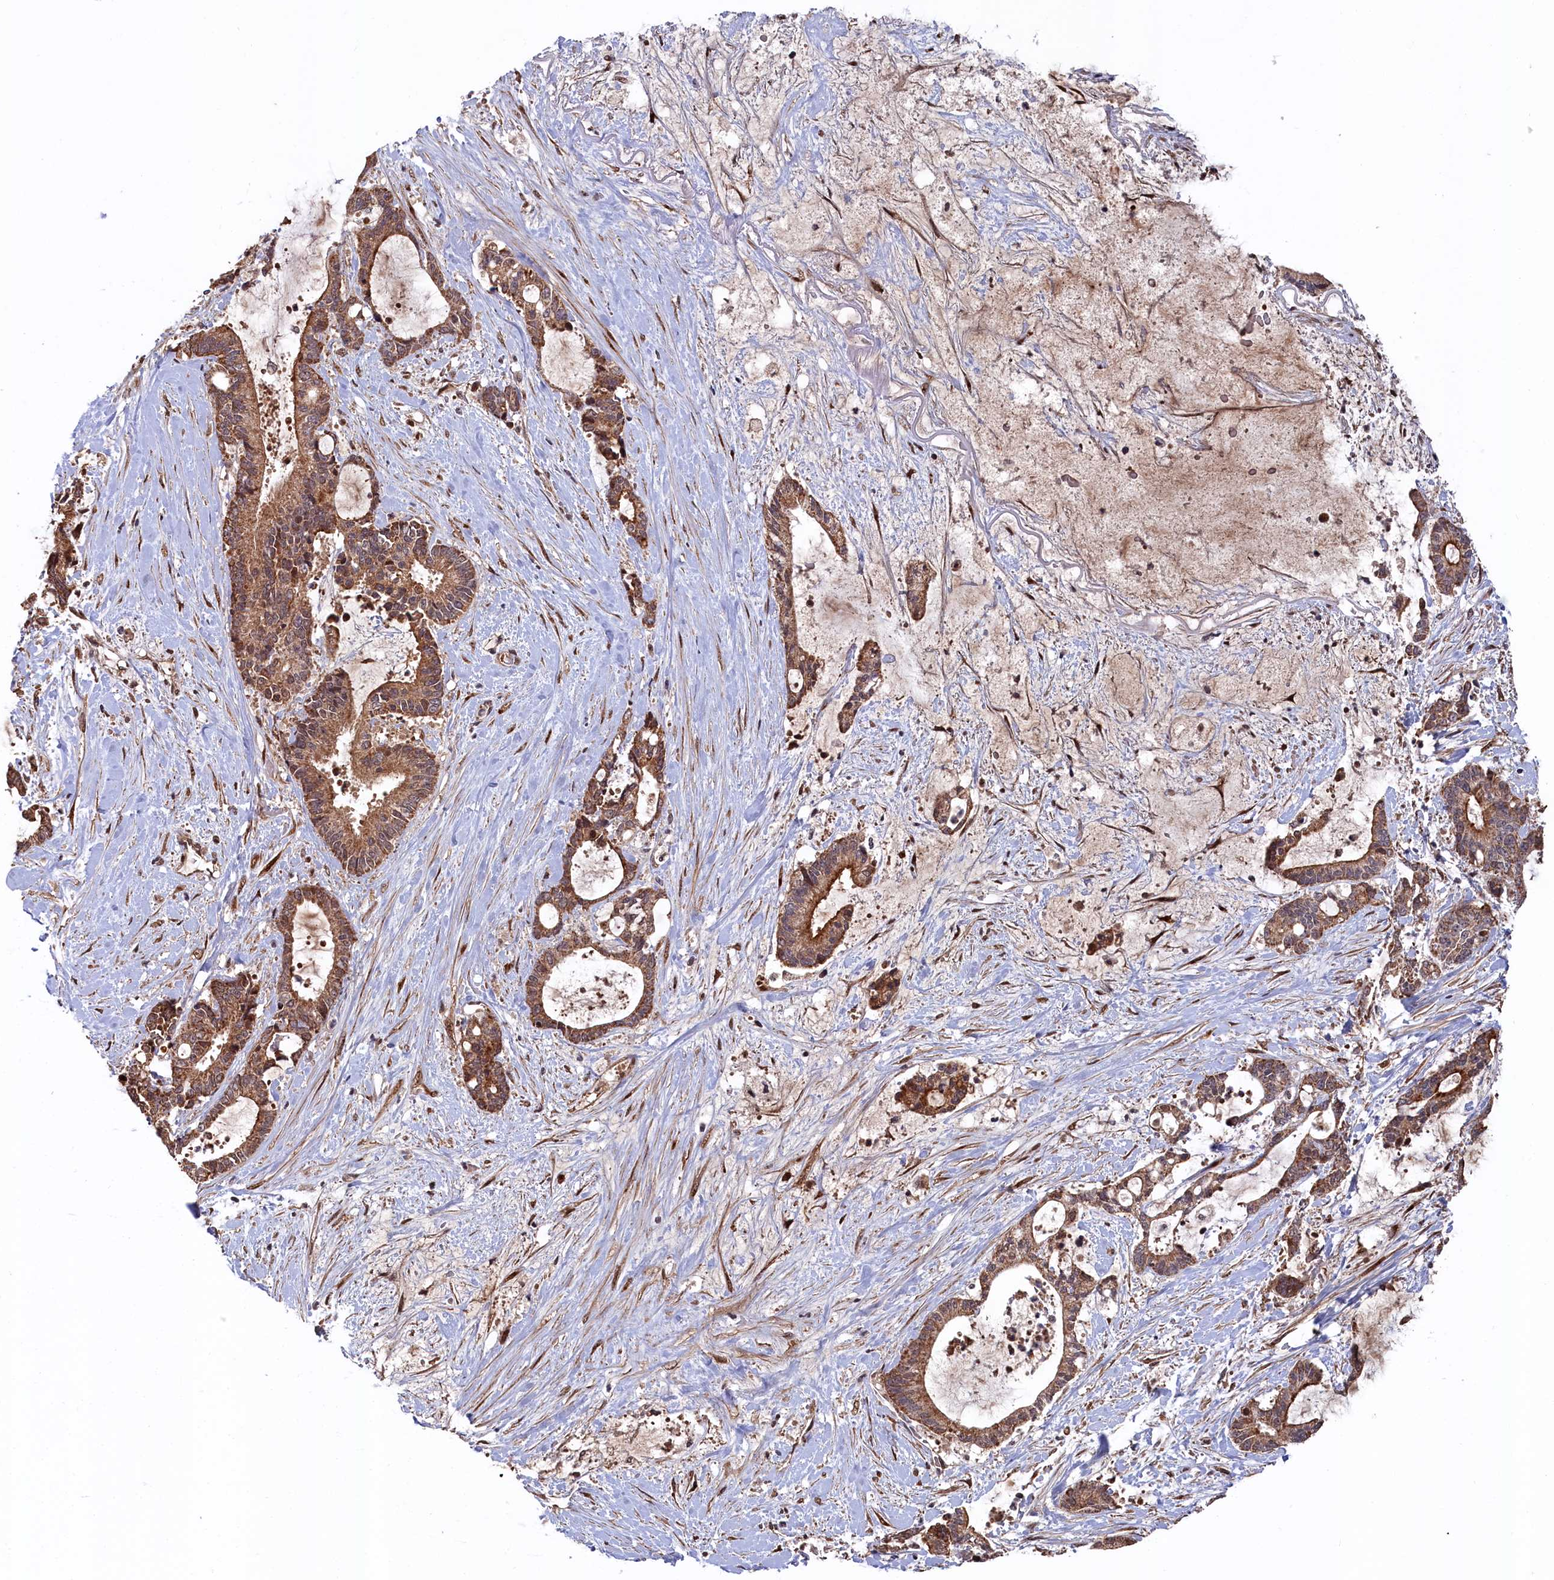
{"staining": {"intensity": "moderate", "quantity": ">75%", "location": "cytoplasmic/membranous"}, "tissue": "liver cancer", "cell_type": "Tumor cells", "image_type": "cancer", "snomed": [{"axis": "morphology", "description": "Normal tissue, NOS"}, {"axis": "morphology", "description": "Cholangiocarcinoma"}, {"axis": "topography", "description": "Liver"}, {"axis": "topography", "description": "Peripheral nerve tissue"}], "caption": "Immunohistochemistry photomicrograph of neoplastic tissue: liver cholangiocarcinoma stained using IHC reveals medium levels of moderate protein expression localized specifically in the cytoplasmic/membranous of tumor cells, appearing as a cytoplasmic/membranous brown color.", "gene": "CLPX", "patient": {"sex": "female", "age": 73}}